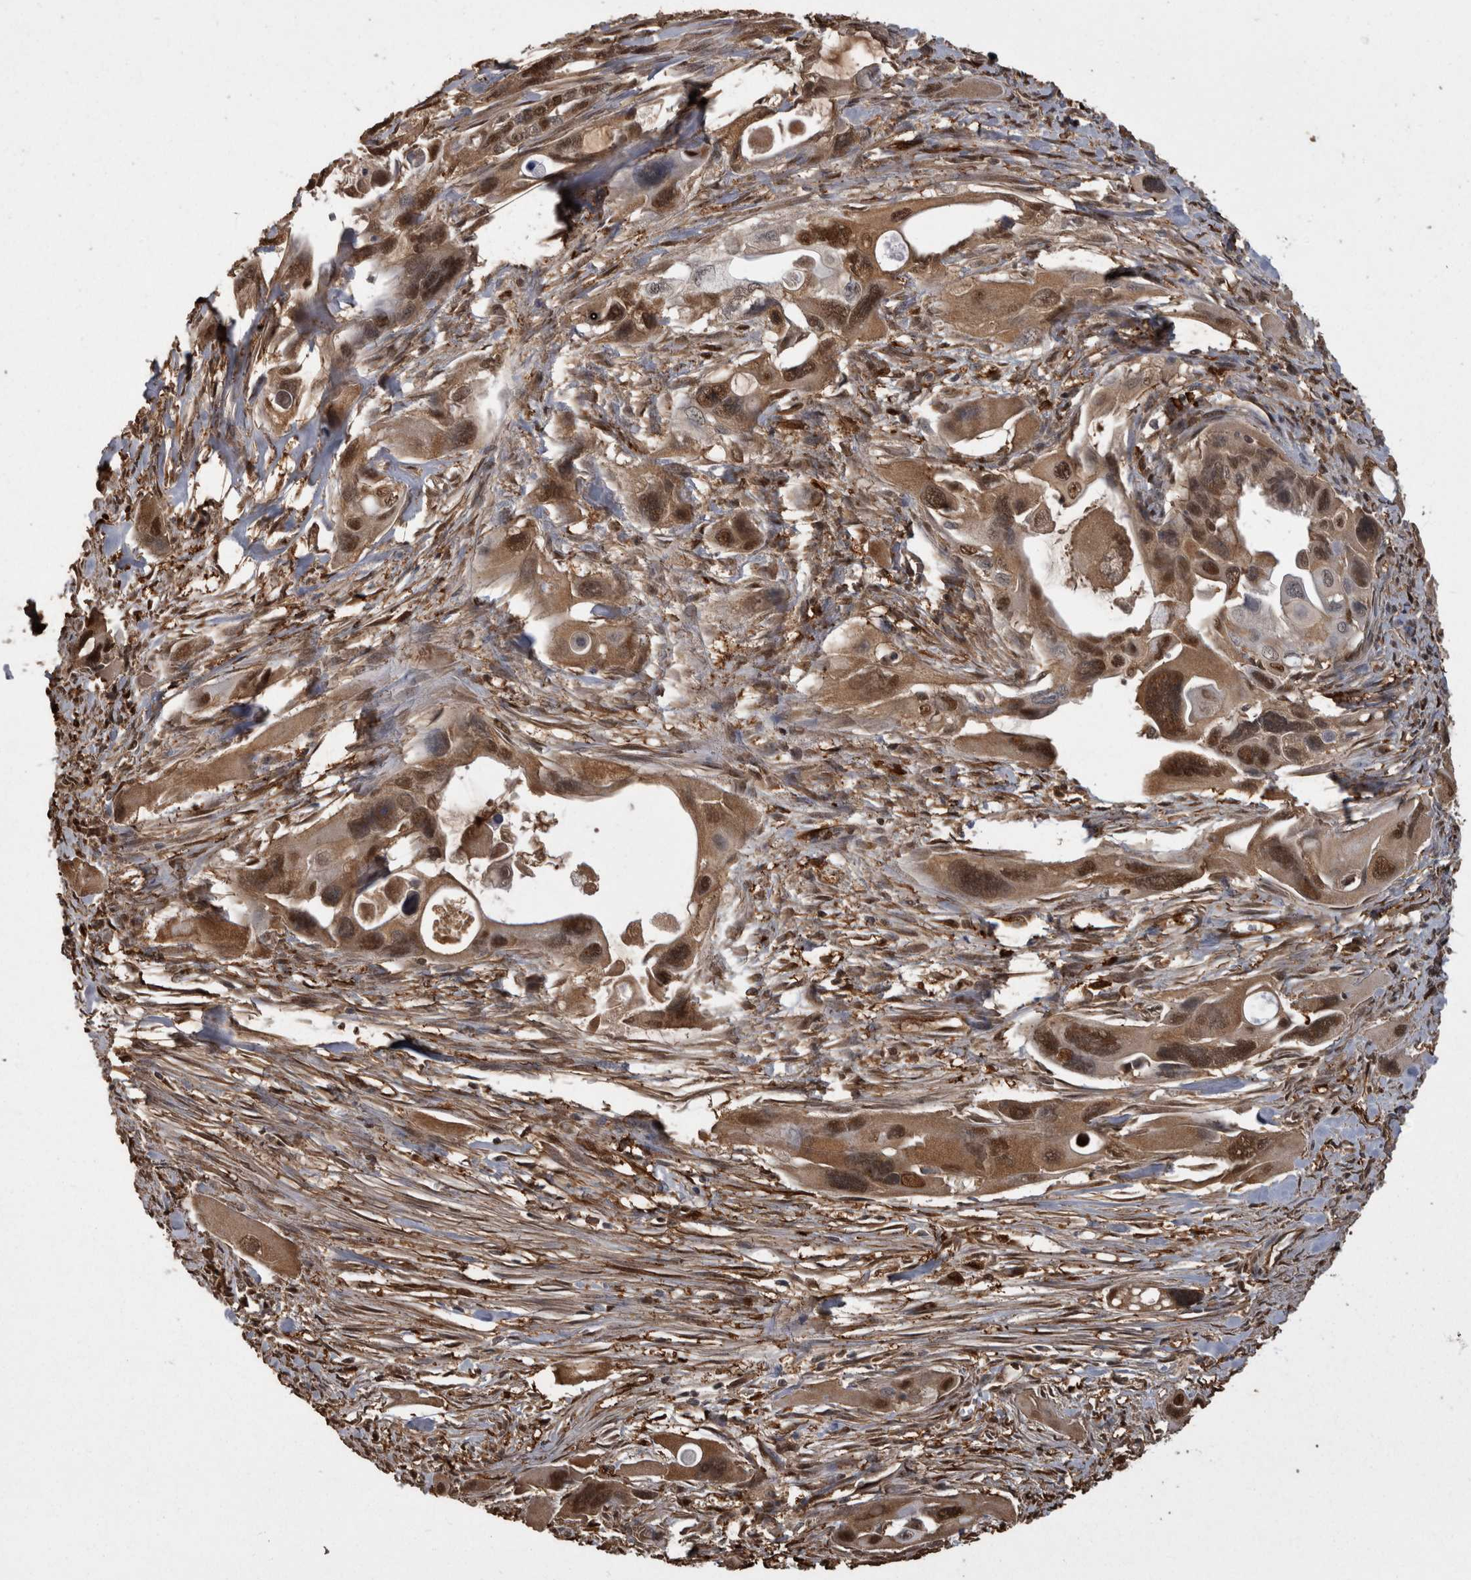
{"staining": {"intensity": "moderate", "quantity": ">75%", "location": "cytoplasmic/membranous,nuclear"}, "tissue": "pancreatic cancer", "cell_type": "Tumor cells", "image_type": "cancer", "snomed": [{"axis": "morphology", "description": "Adenocarcinoma, NOS"}, {"axis": "topography", "description": "Pancreas"}], "caption": "About >75% of tumor cells in pancreatic cancer (adenocarcinoma) show moderate cytoplasmic/membranous and nuclear protein positivity as visualized by brown immunohistochemical staining.", "gene": "LXN", "patient": {"sex": "male", "age": 73}}